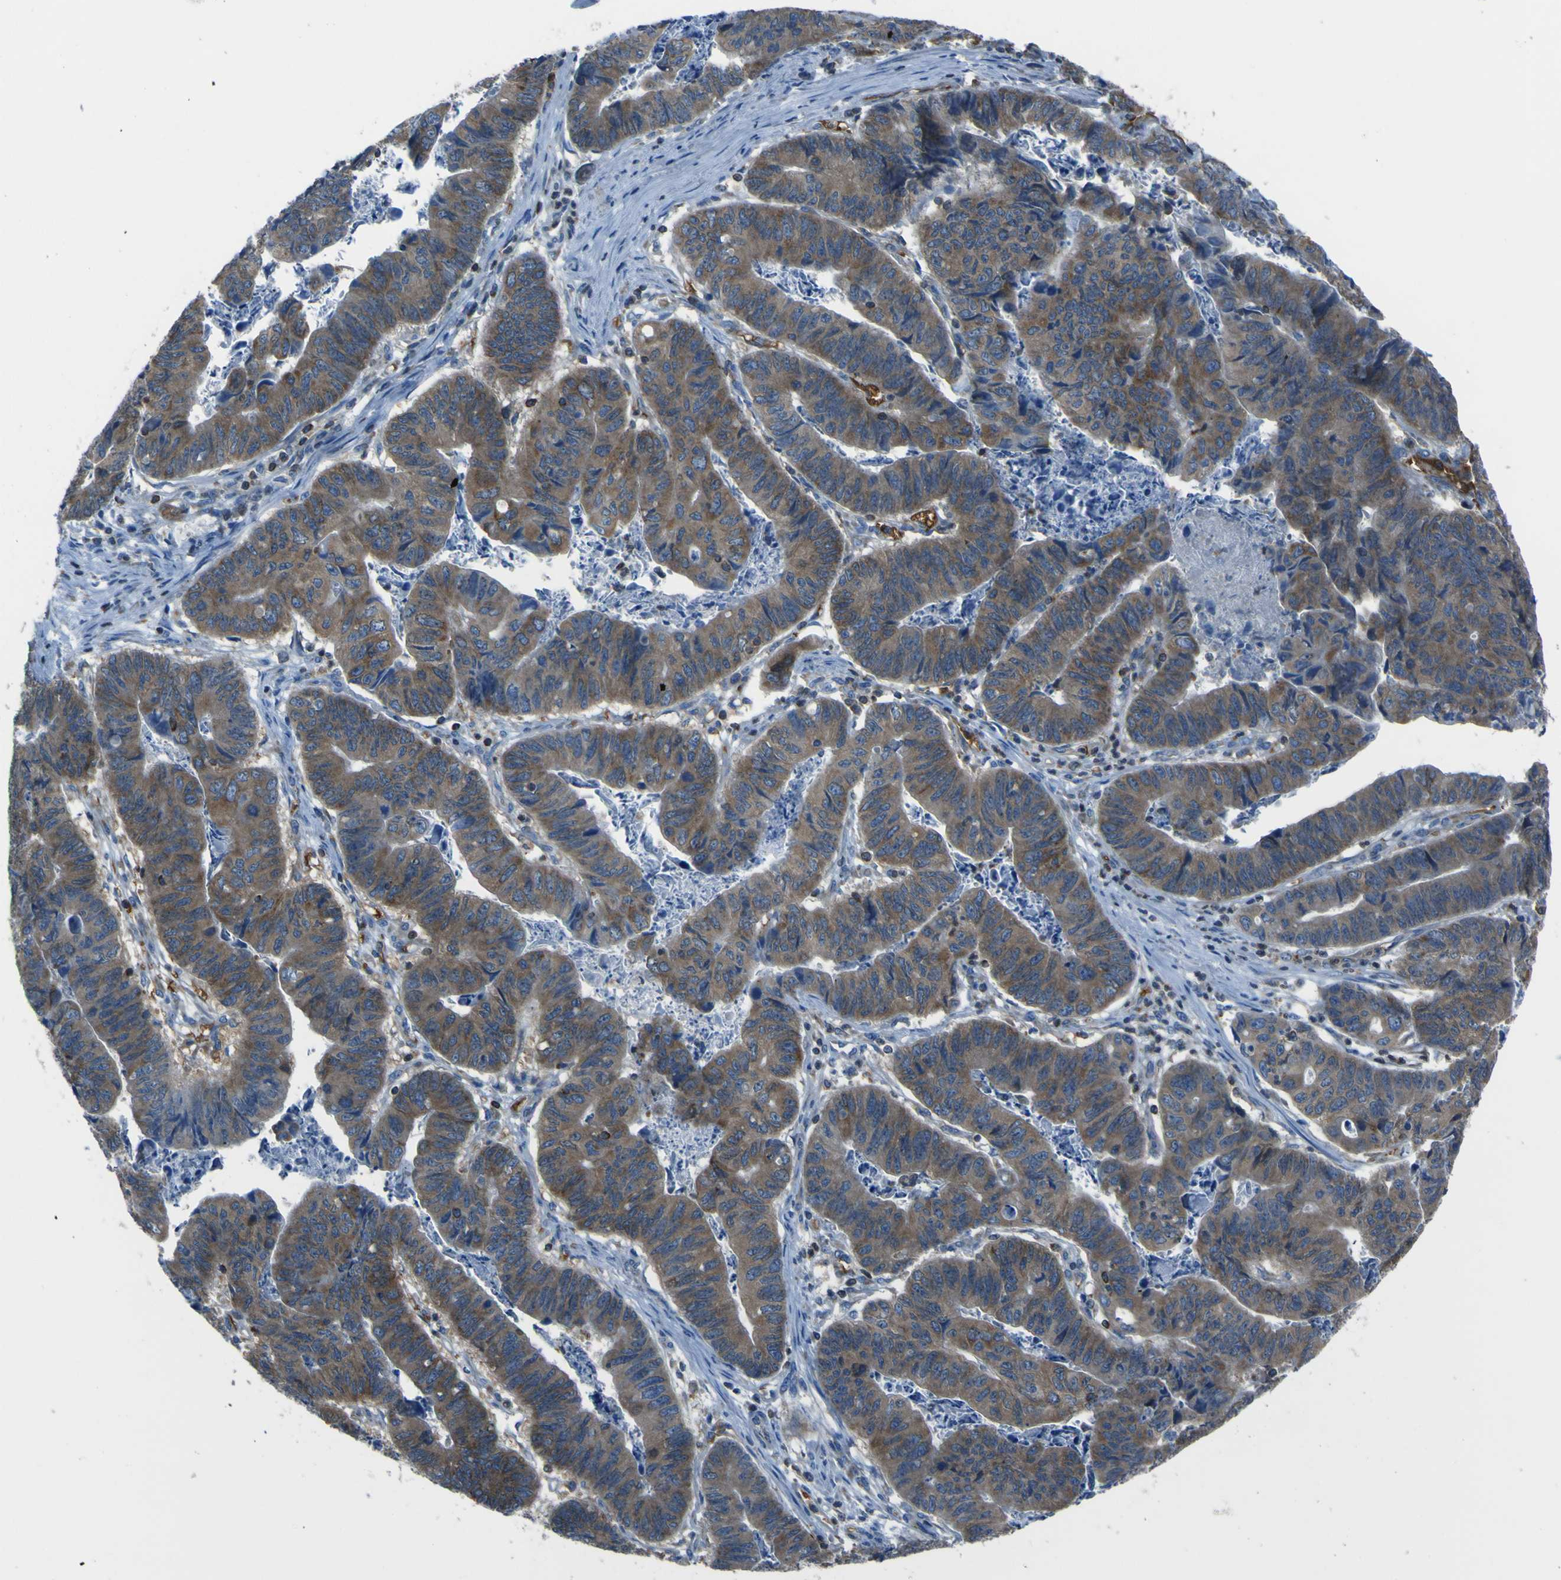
{"staining": {"intensity": "moderate", "quantity": ">75%", "location": "cytoplasmic/membranous"}, "tissue": "stomach cancer", "cell_type": "Tumor cells", "image_type": "cancer", "snomed": [{"axis": "morphology", "description": "Adenocarcinoma, NOS"}, {"axis": "topography", "description": "Stomach, lower"}], "caption": "Adenocarcinoma (stomach) stained for a protein shows moderate cytoplasmic/membranous positivity in tumor cells. The protein of interest is stained brown, and the nuclei are stained in blue (DAB IHC with brightfield microscopy, high magnification).", "gene": "STIM1", "patient": {"sex": "male", "age": 77}}